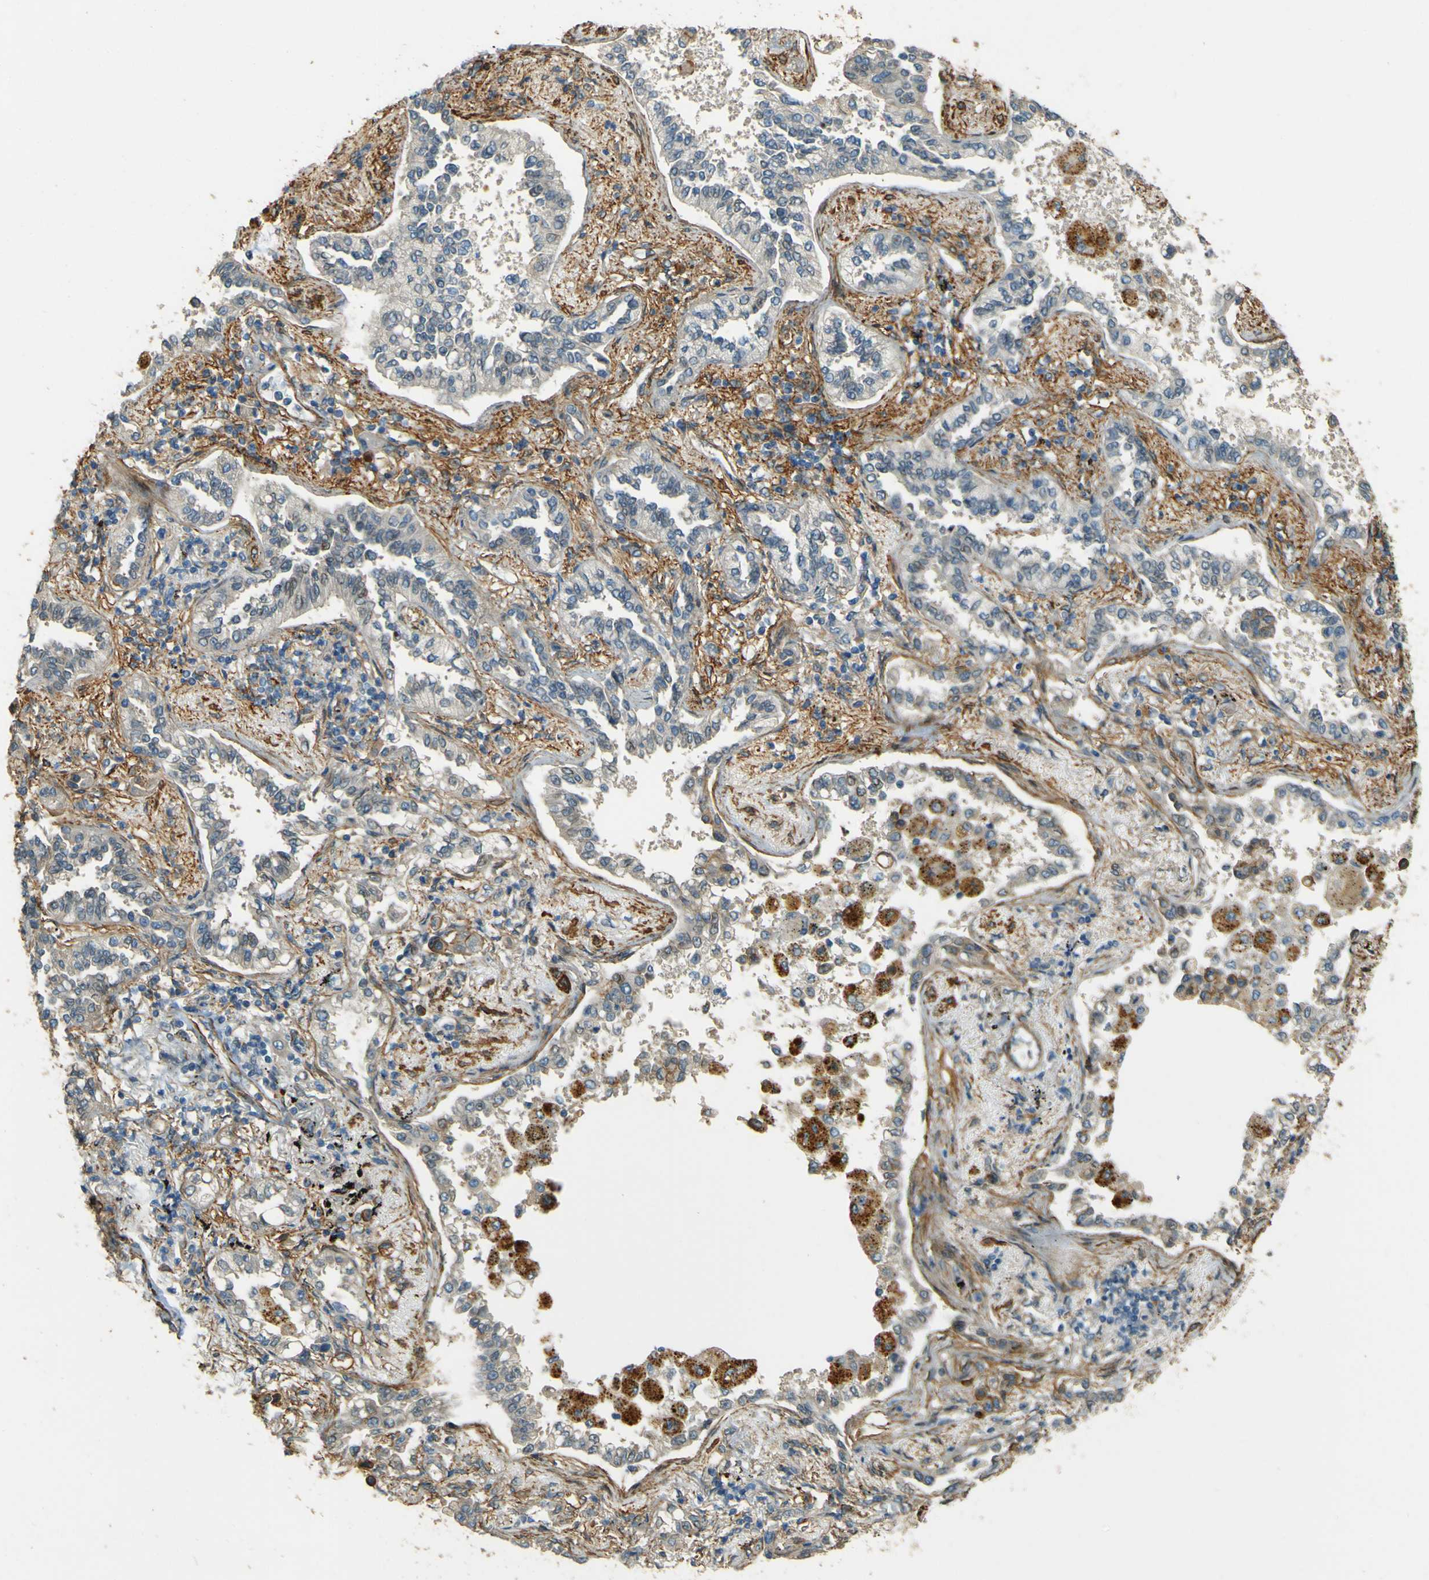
{"staining": {"intensity": "negative", "quantity": "none", "location": "none"}, "tissue": "lung cancer", "cell_type": "Tumor cells", "image_type": "cancer", "snomed": [{"axis": "morphology", "description": "Normal tissue, NOS"}, {"axis": "morphology", "description": "Adenocarcinoma, NOS"}, {"axis": "topography", "description": "Lung"}], "caption": "Lung cancer was stained to show a protein in brown. There is no significant expression in tumor cells.", "gene": "NEXN", "patient": {"sex": "male", "age": 59}}